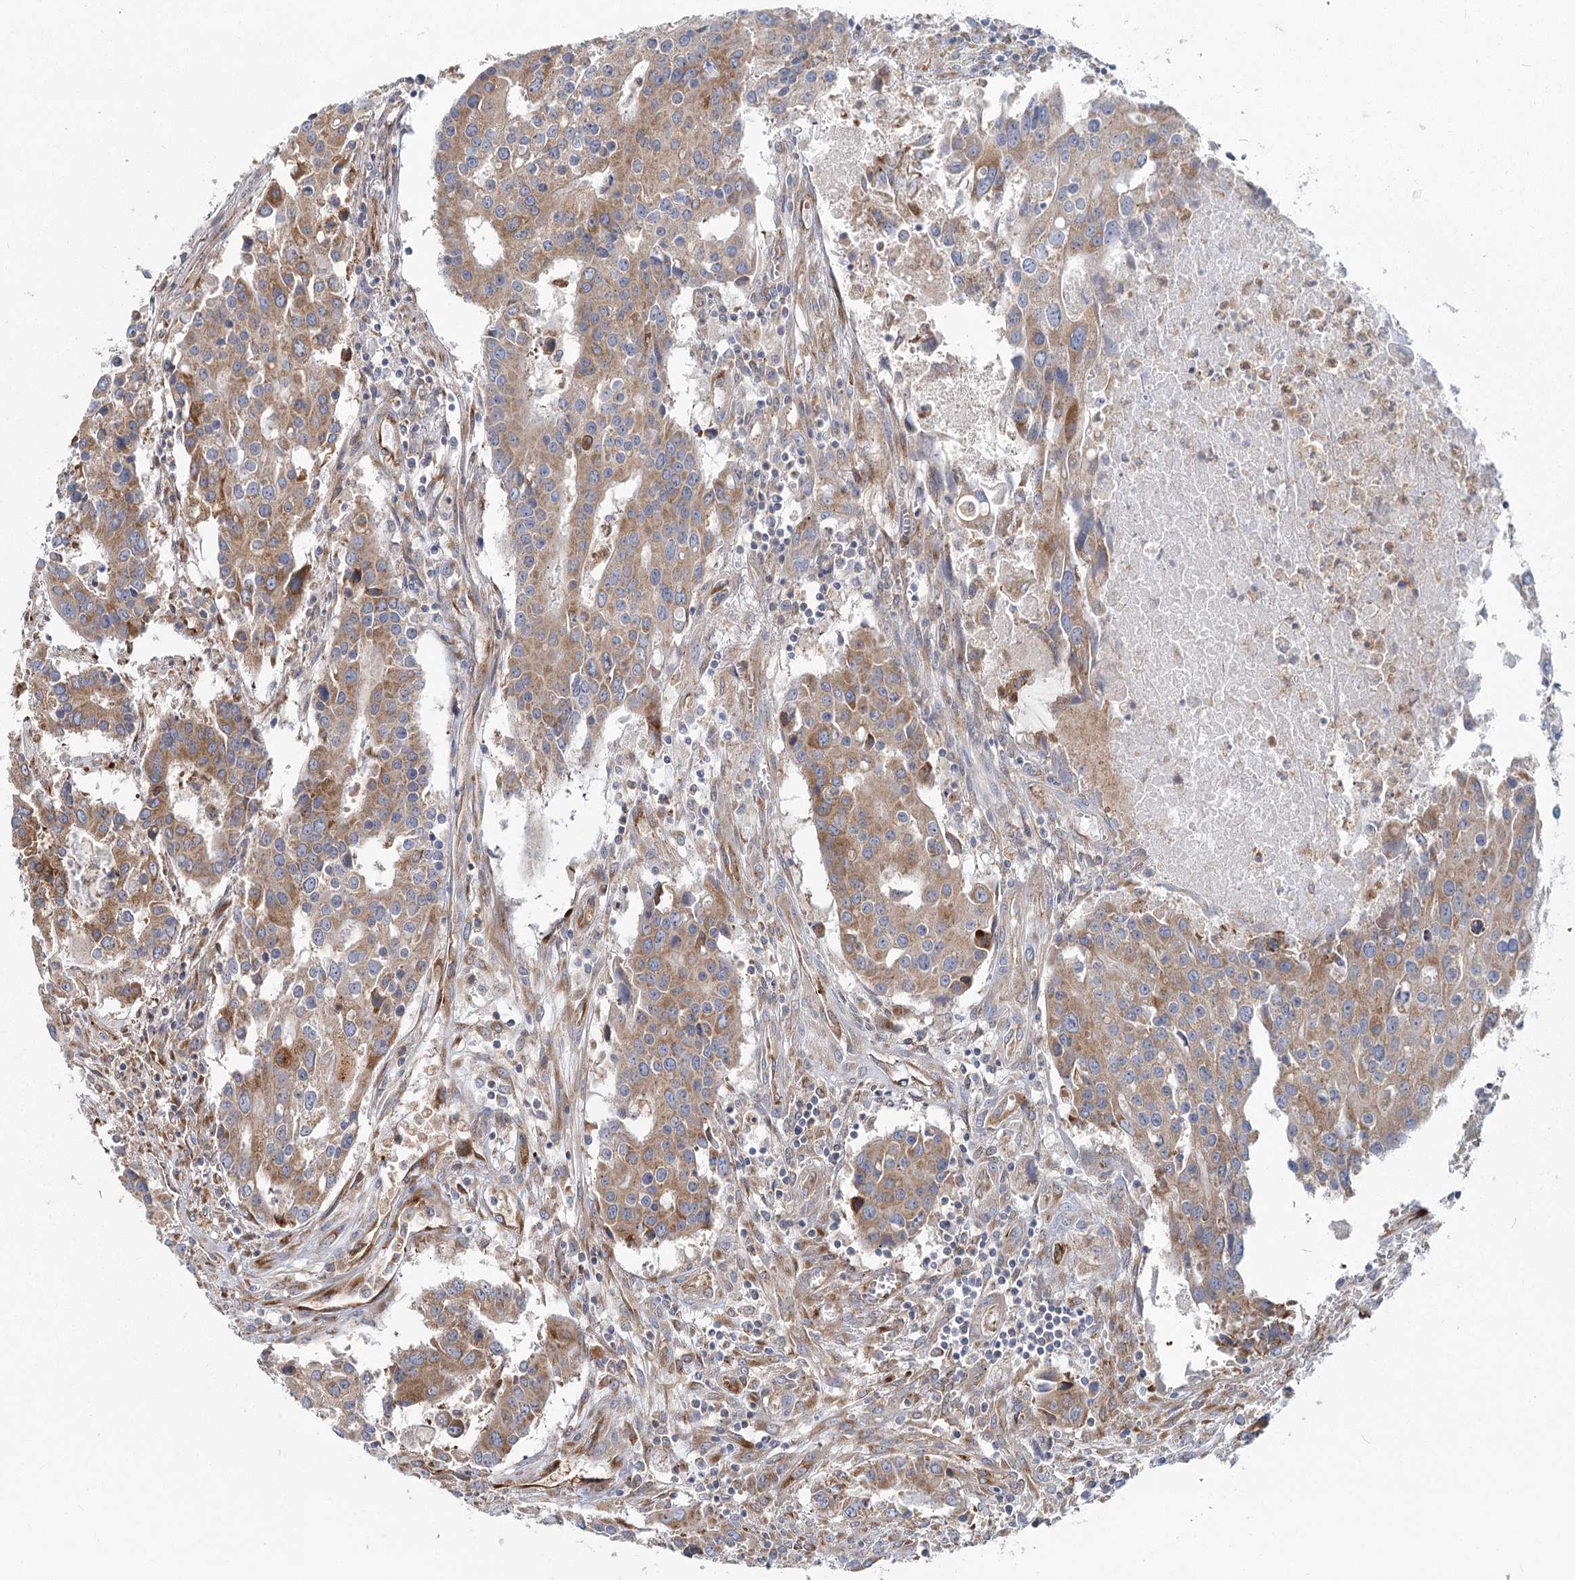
{"staining": {"intensity": "moderate", "quantity": ">75%", "location": "cytoplasmic/membranous"}, "tissue": "colorectal cancer", "cell_type": "Tumor cells", "image_type": "cancer", "snomed": [{"axis": "morphology", "description": "Adenocarcinoma, NOS"}, {"axis": "topography", "description": "Colon"}], "caption": "Adenocarcinoma (colorectal) stained with a brown dye demonstrates moderate cytoplasmic/membranous positive staining in about >75% of tumor cells.", "gene": "HARS2", "patient": {"sex": "male", "age": 77}}